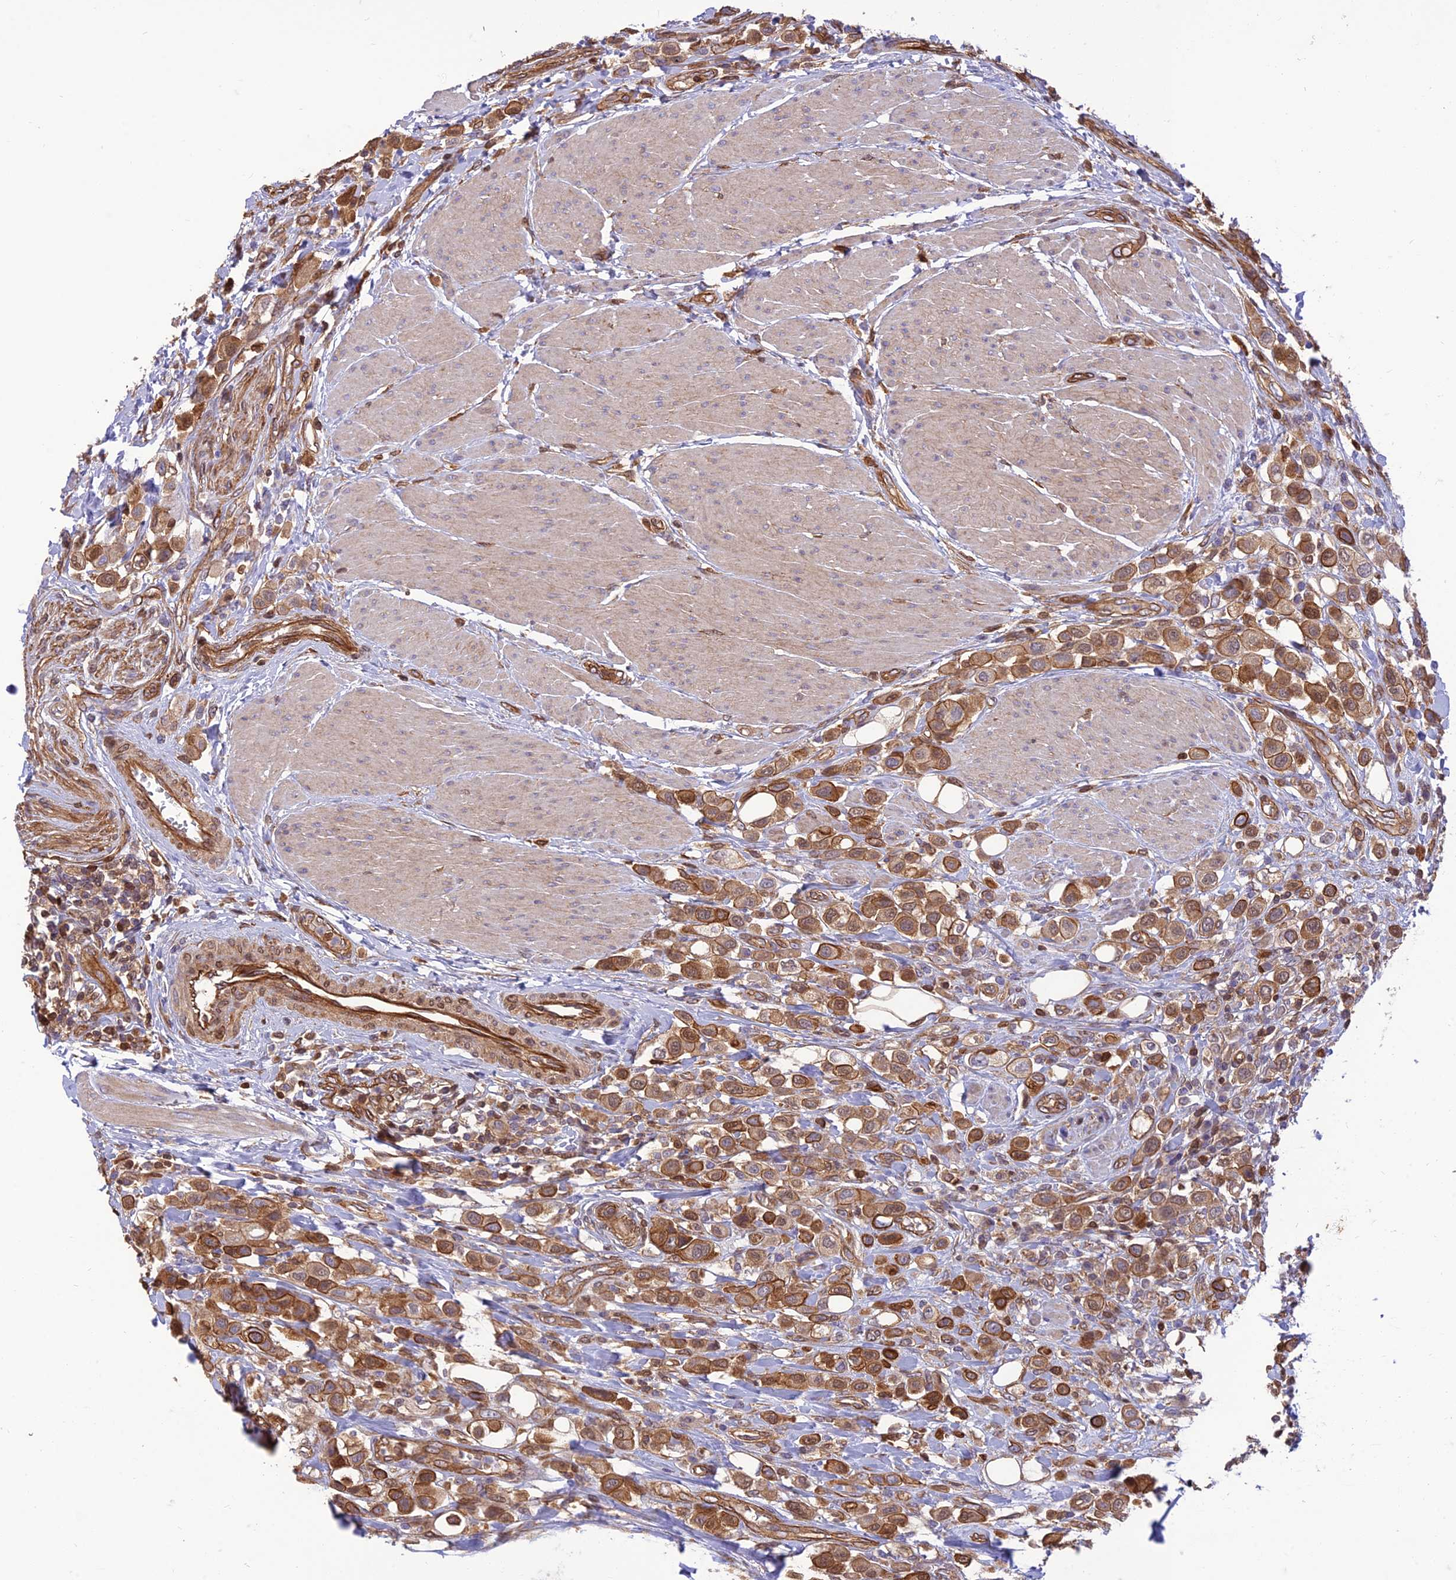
{"staining": {"intensity": "moderate", "quantity": ">75%", "location": "cytoplasmic/membranous"}, "tissue": "urothelial cancer", "cell_type": "Tumor cells", "image_type": "cancer", "snomed": [{"axis": "morphology", "description": "Urothelial carcinoma, High grade"}, {"axis": "topography", "description": "Urinary bladder"}], "caption": "IHC micrograph of neoplastic tissue: human urothelial cancer stained using immunohistochemistry (IHC) demonstrates medium levels of moderate protein expression localized specifically in the cytoplasmic/membranous of tumor cells, appearing as a cytoplasmic/membranous brown color.", "gene": "HPSE2", "patient": {"sex": "male", "age": 50}}